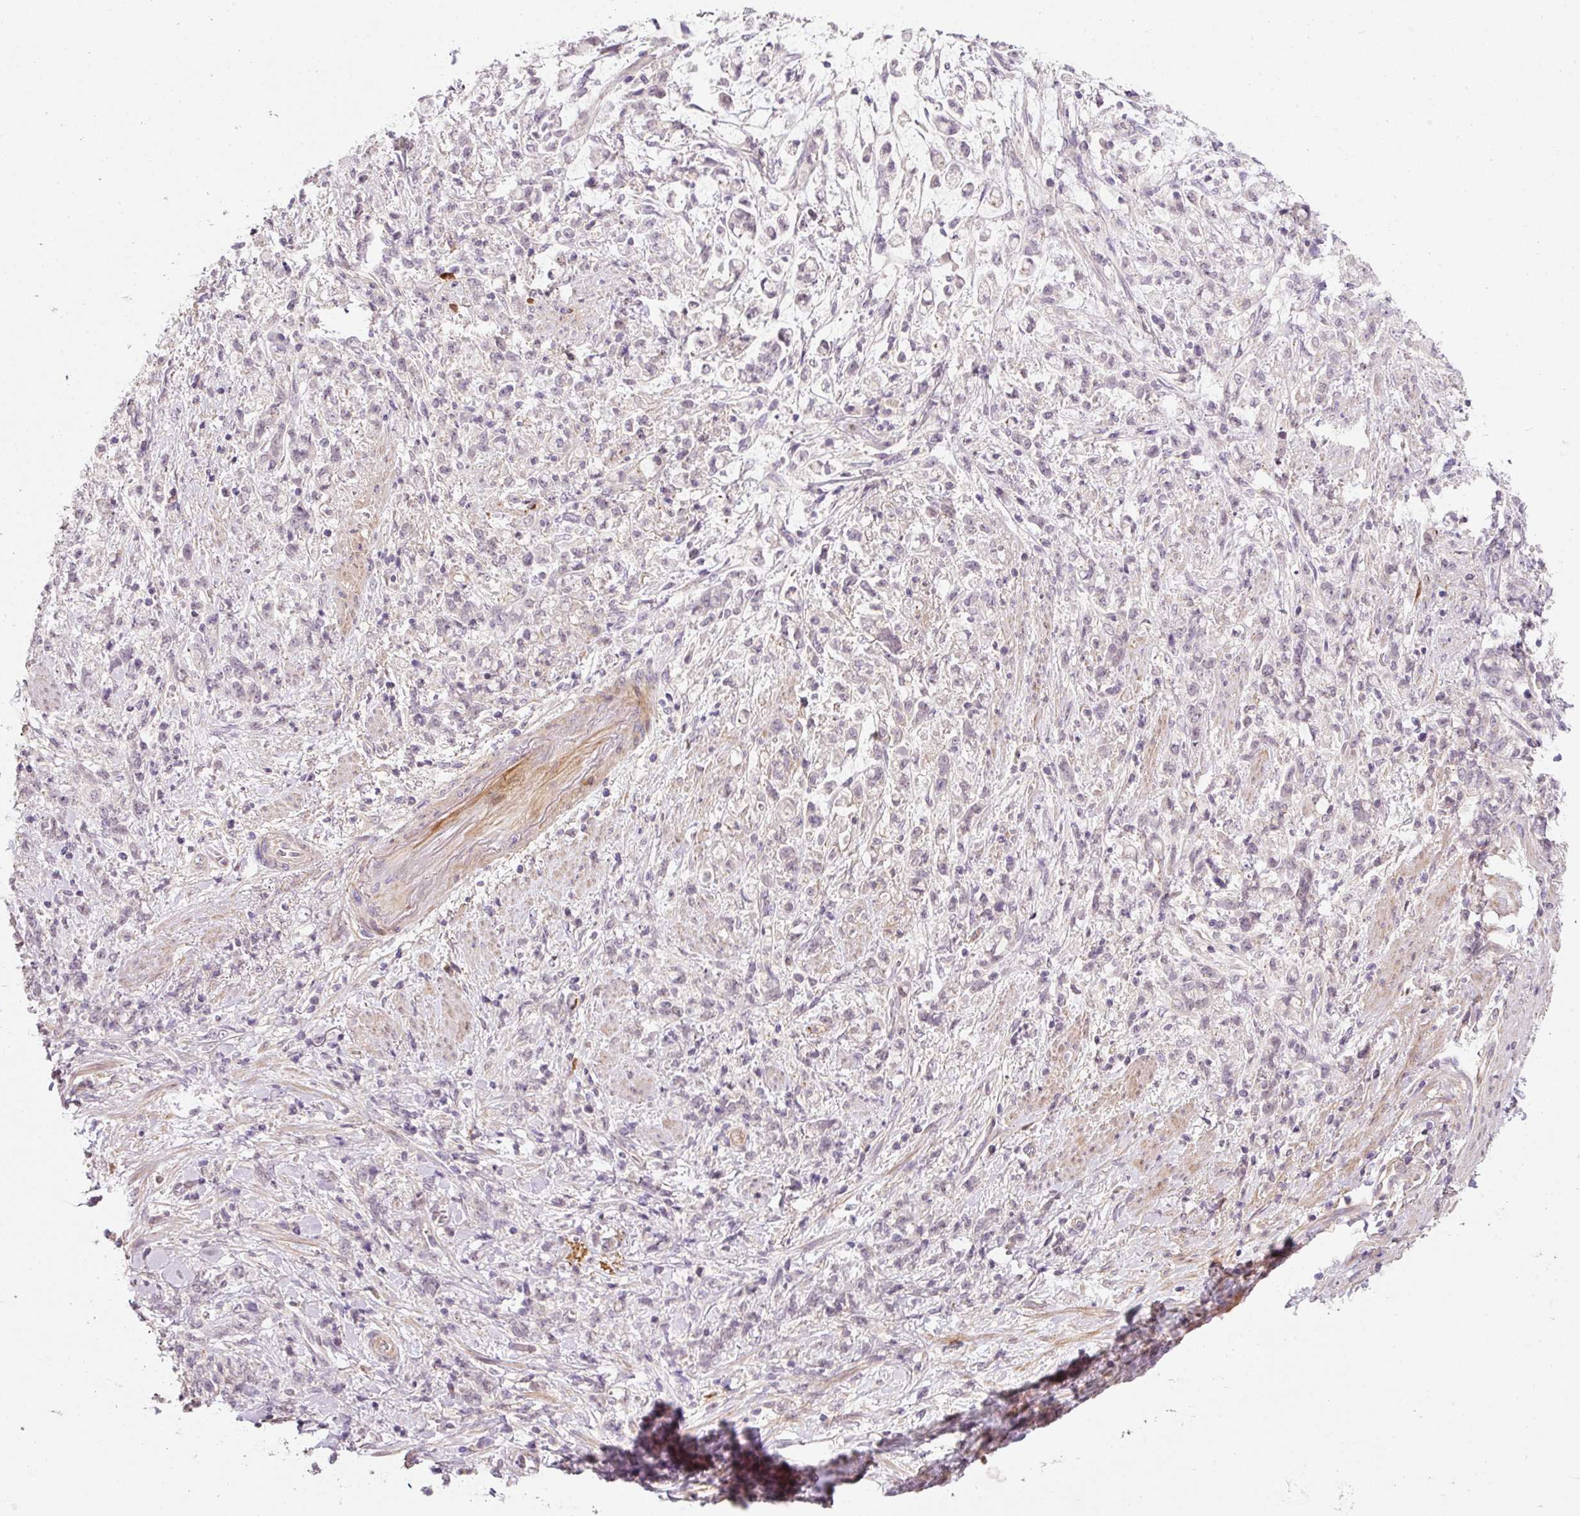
{"staining": {"intensity": "moderate", "quantity": "<25%", "location": "nuclear"}, "tissue": "stomach cancer", "cell_type": "Tumor cells", "image_type": "cancer", "snomed": [{"axis": "morphology", "description": "Adenocarcinoma, NOS"}, {"axis": "topography", "description": "Stomach"}], "caption": "Immunohistochemistry of human stomach cancer (adenocarcinoma) displays low levels of moderate nuclear positivity in approximately <25% of tumor cells.", "gene": "TIRAP", "patient": {"sex": "female", "age": 60}}